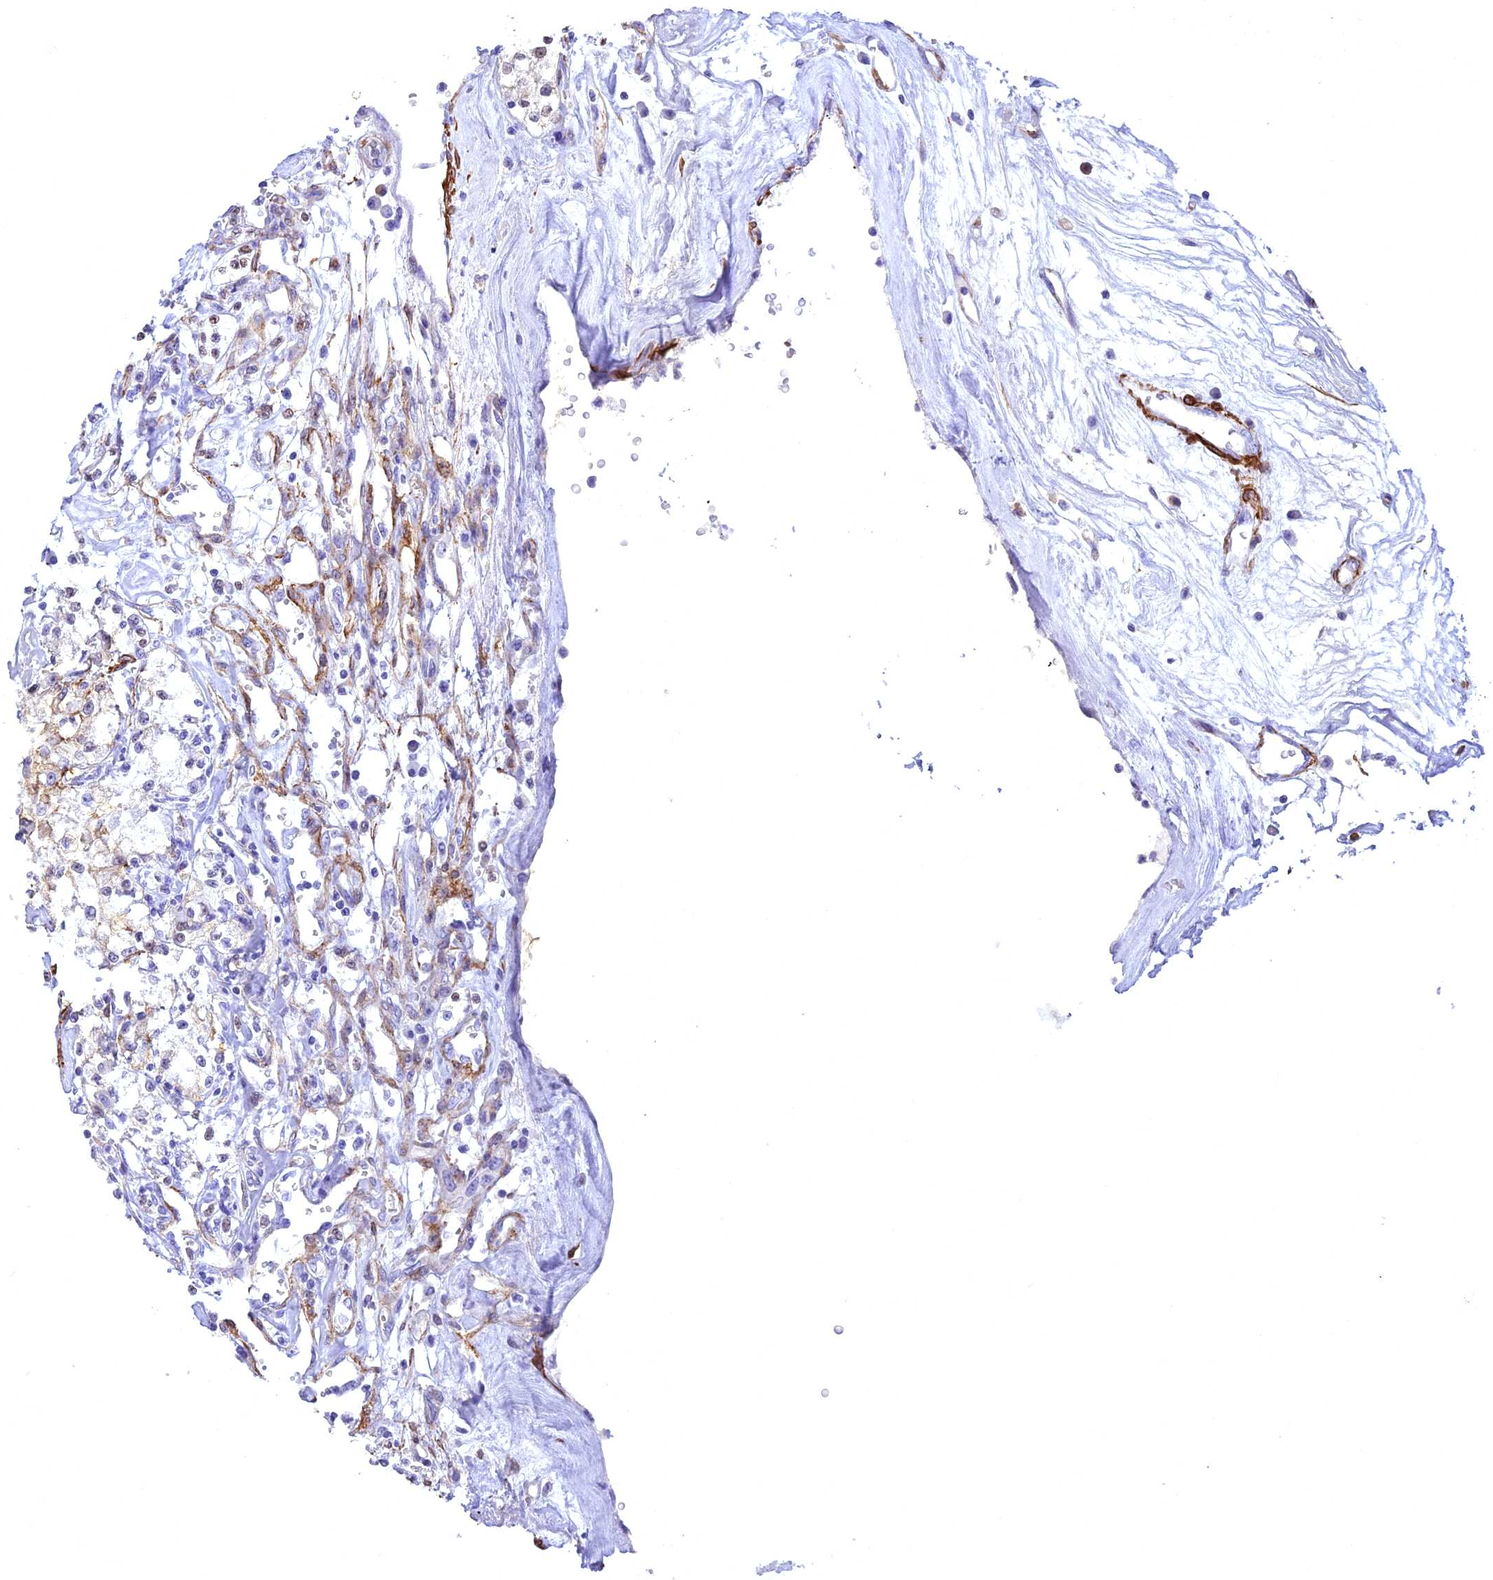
{"staining": {"intensity": "negative", "quantity": "none", "location": "none"}, "tissue": "renal cancer", "cell_type": "Tumor cells", "image_type": "cancer", "snomed": [{"axis": "morphology", "description": "Adenocarcinoma, NOS"}, {"axis": "topography", "description": "Kidney"}], "caption": "Immunohistochemical staining of renal cancer (adenocarcinoma) reveals no significant positivity in tumor cells.", "gene": "CENPV", "patient": {"sex": "female", "age": 59}}